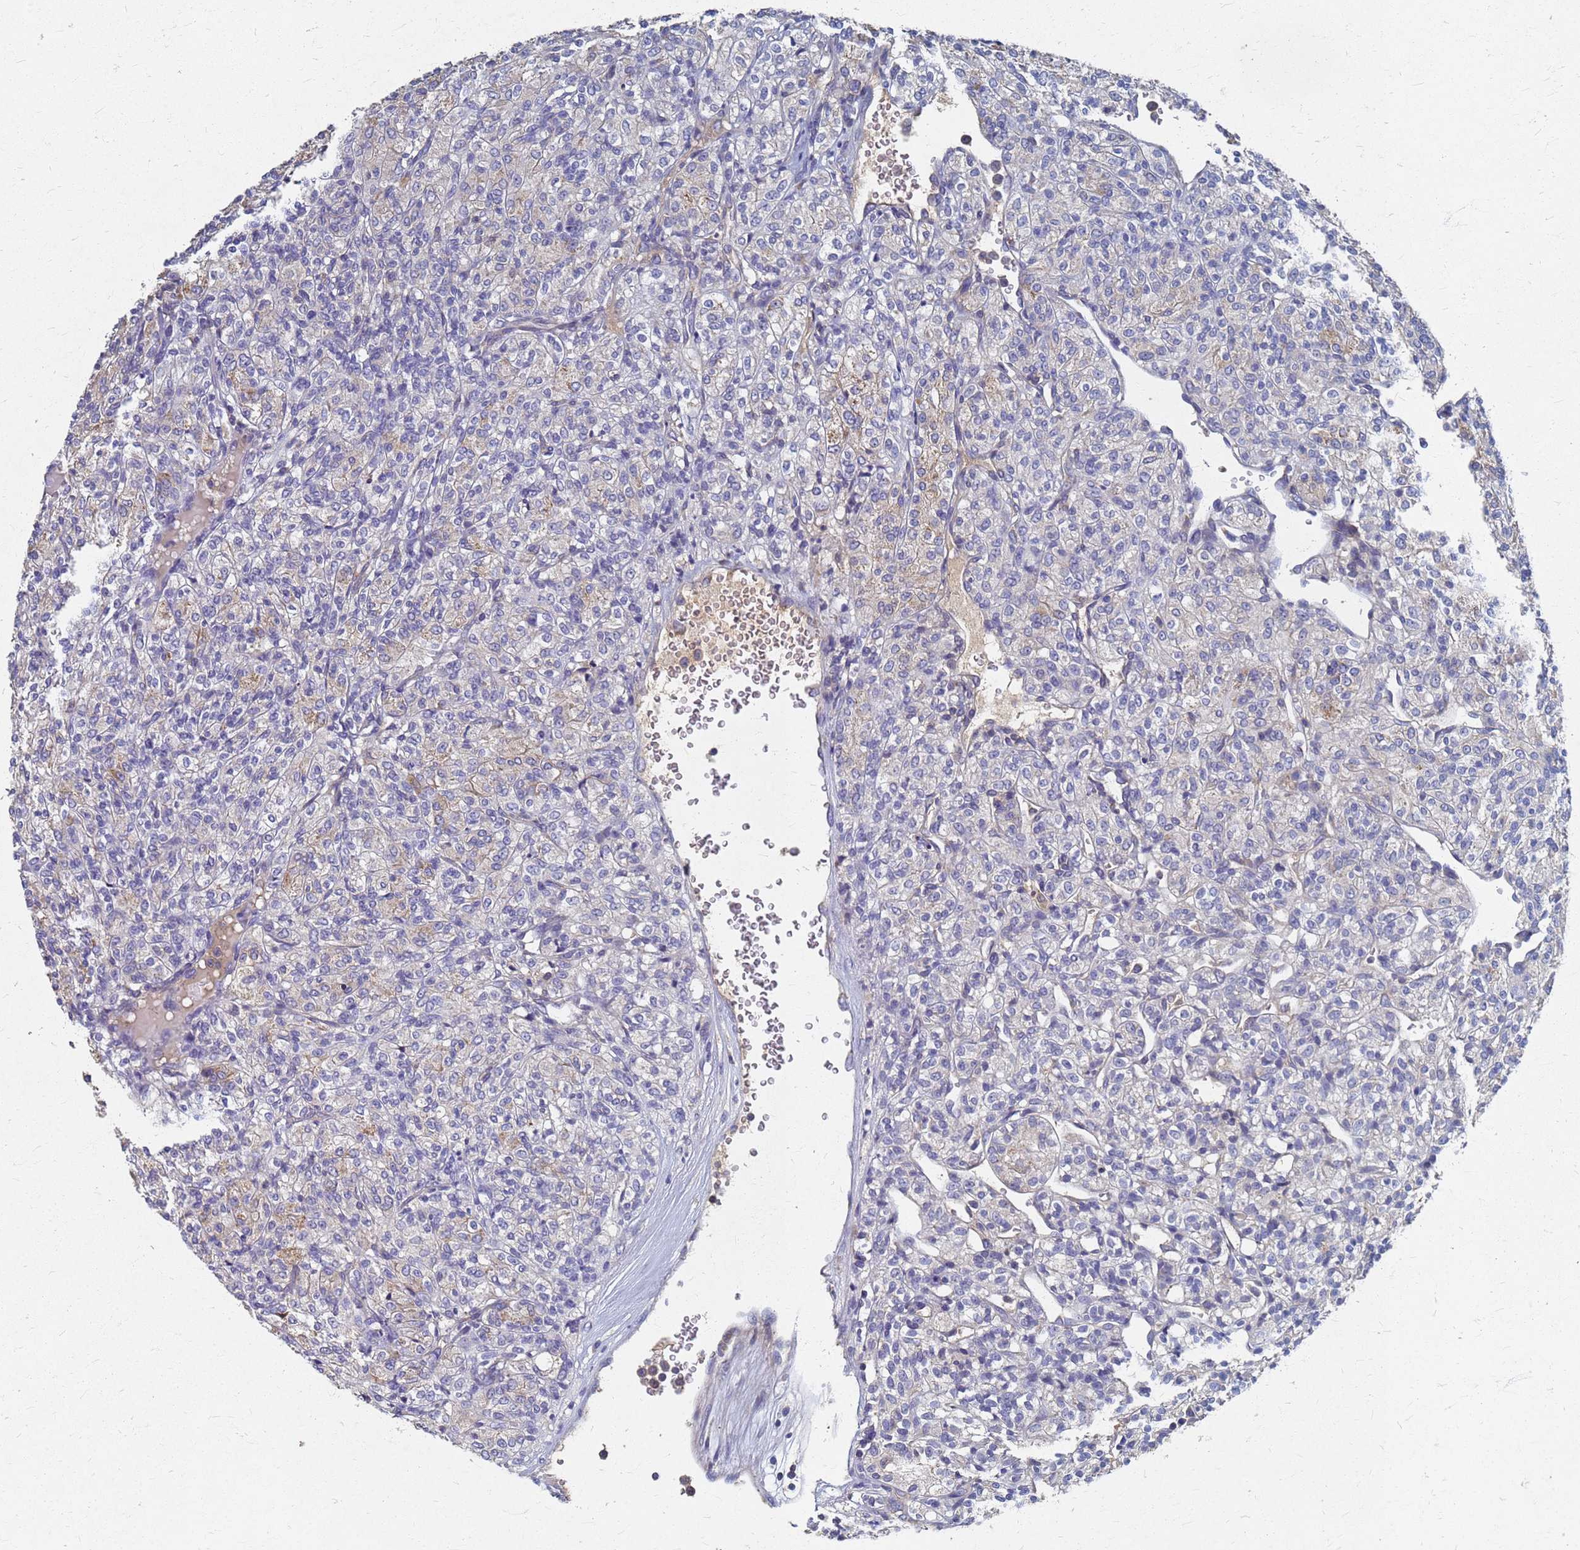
{"staining": {"intensity": "weak", "quantity": "<25%", "location": "cytoplasmic/membranous"}, "tissue": "renal cancer", "cell_type": "Tumor cells", "image_type": "cancer", "snomed": [{"axis": "morphology", "description": "Adenocarcinoma, NOS"}, {"axis": "topography", "description": "Kidney"}], "caption": "IHC histopathology image of human renal adenocarcinoma stained for a protein (brown), which demonstrates no positivity in tumor cells.", "gene": "KRCC1", "patient": {"sex": "male", "age": 77}}